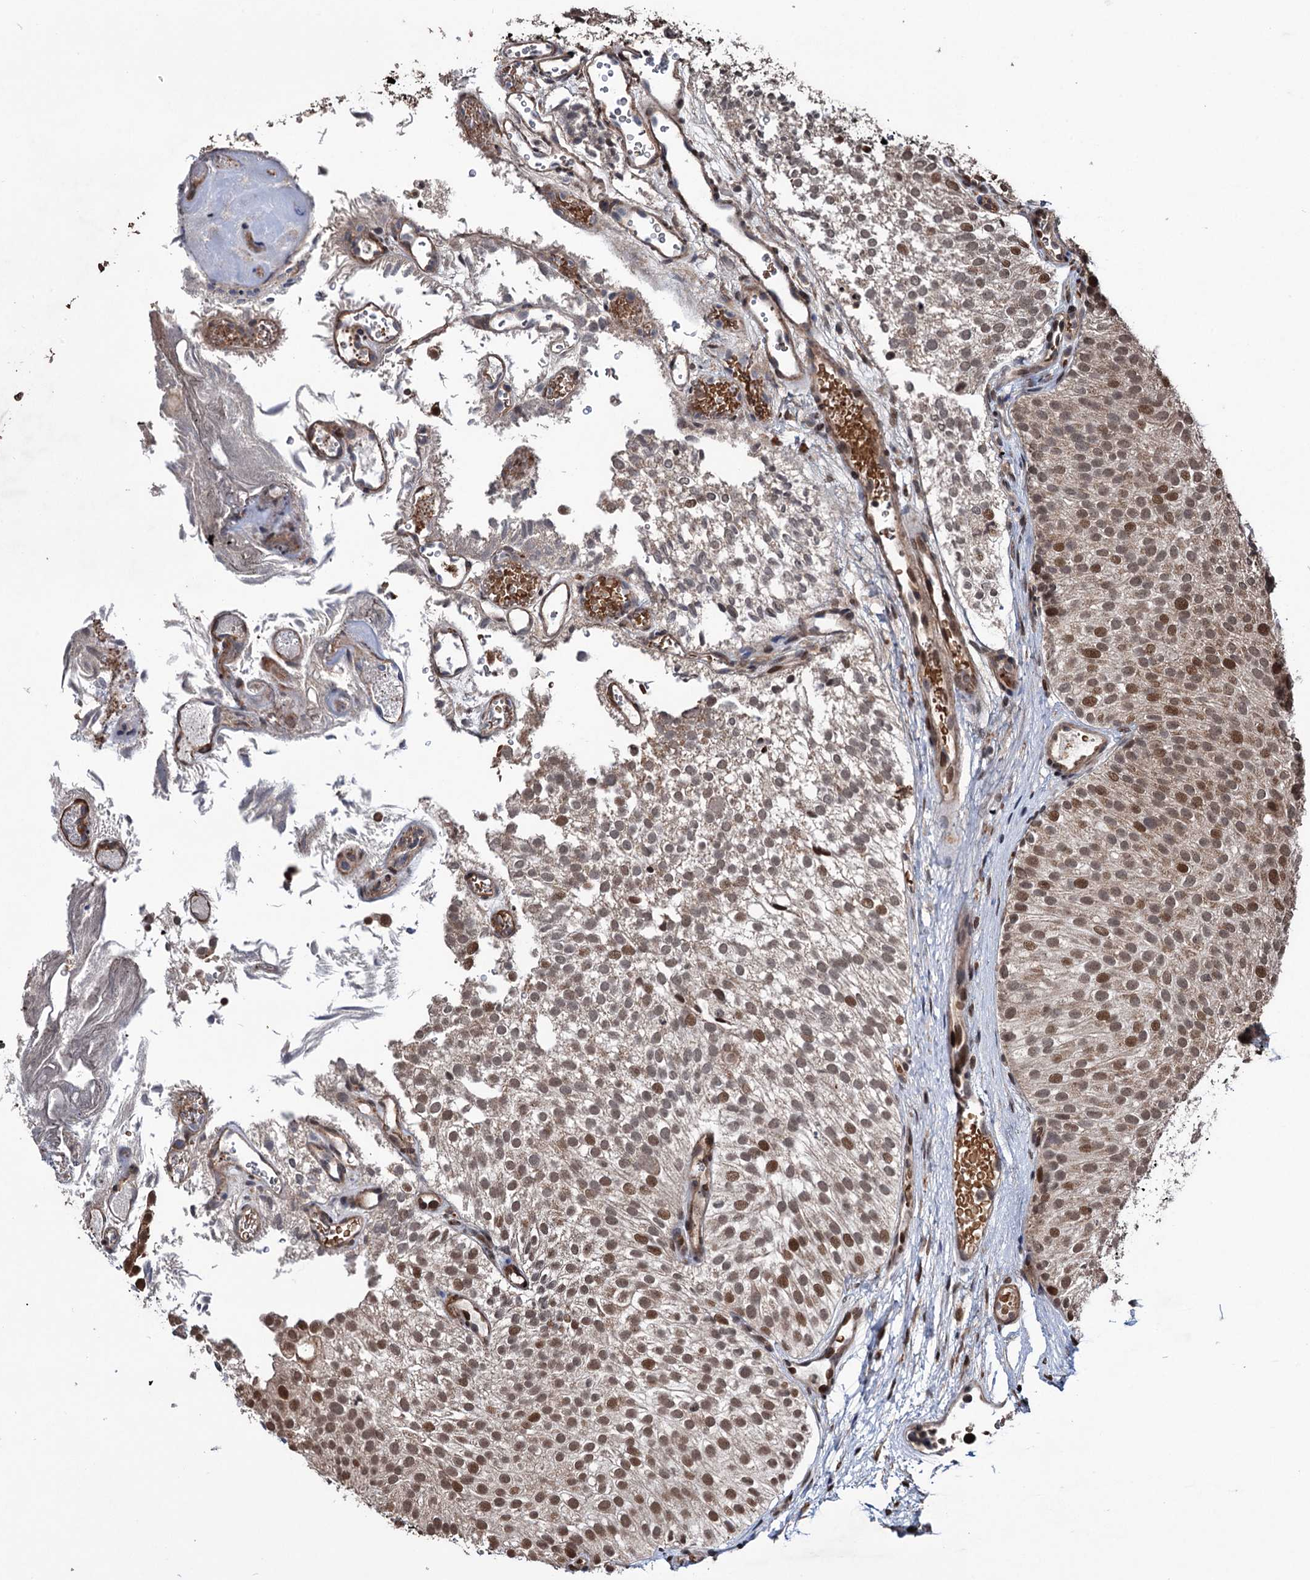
{"staining": {"intensity": "moderate", "quantity": ">75%", "location": "cytoplasmic/membranous,nuclear"}, "tissue": "urothelial cancer", "cell_type": "Tumor cells", "image_type": "cancer", "snomed": [{"axis": "morphology", "description": "Urothelial carcinoma, Low grade"}, {"axis": "topography", "description": "Urinary bladder"}], "caption": "IHC image of neoplastic tissue: urothelial cancer stained using immunohistochemistry displays medium levels of moderate protein expression localized specifically in the cytoplasmic/membranous and nuclear of tumor cells, appearing as a cytoplasmic/membranous and nuclear brown color.", "gene": "EYA4", "patient": {"sex": "male", "age": 78}}